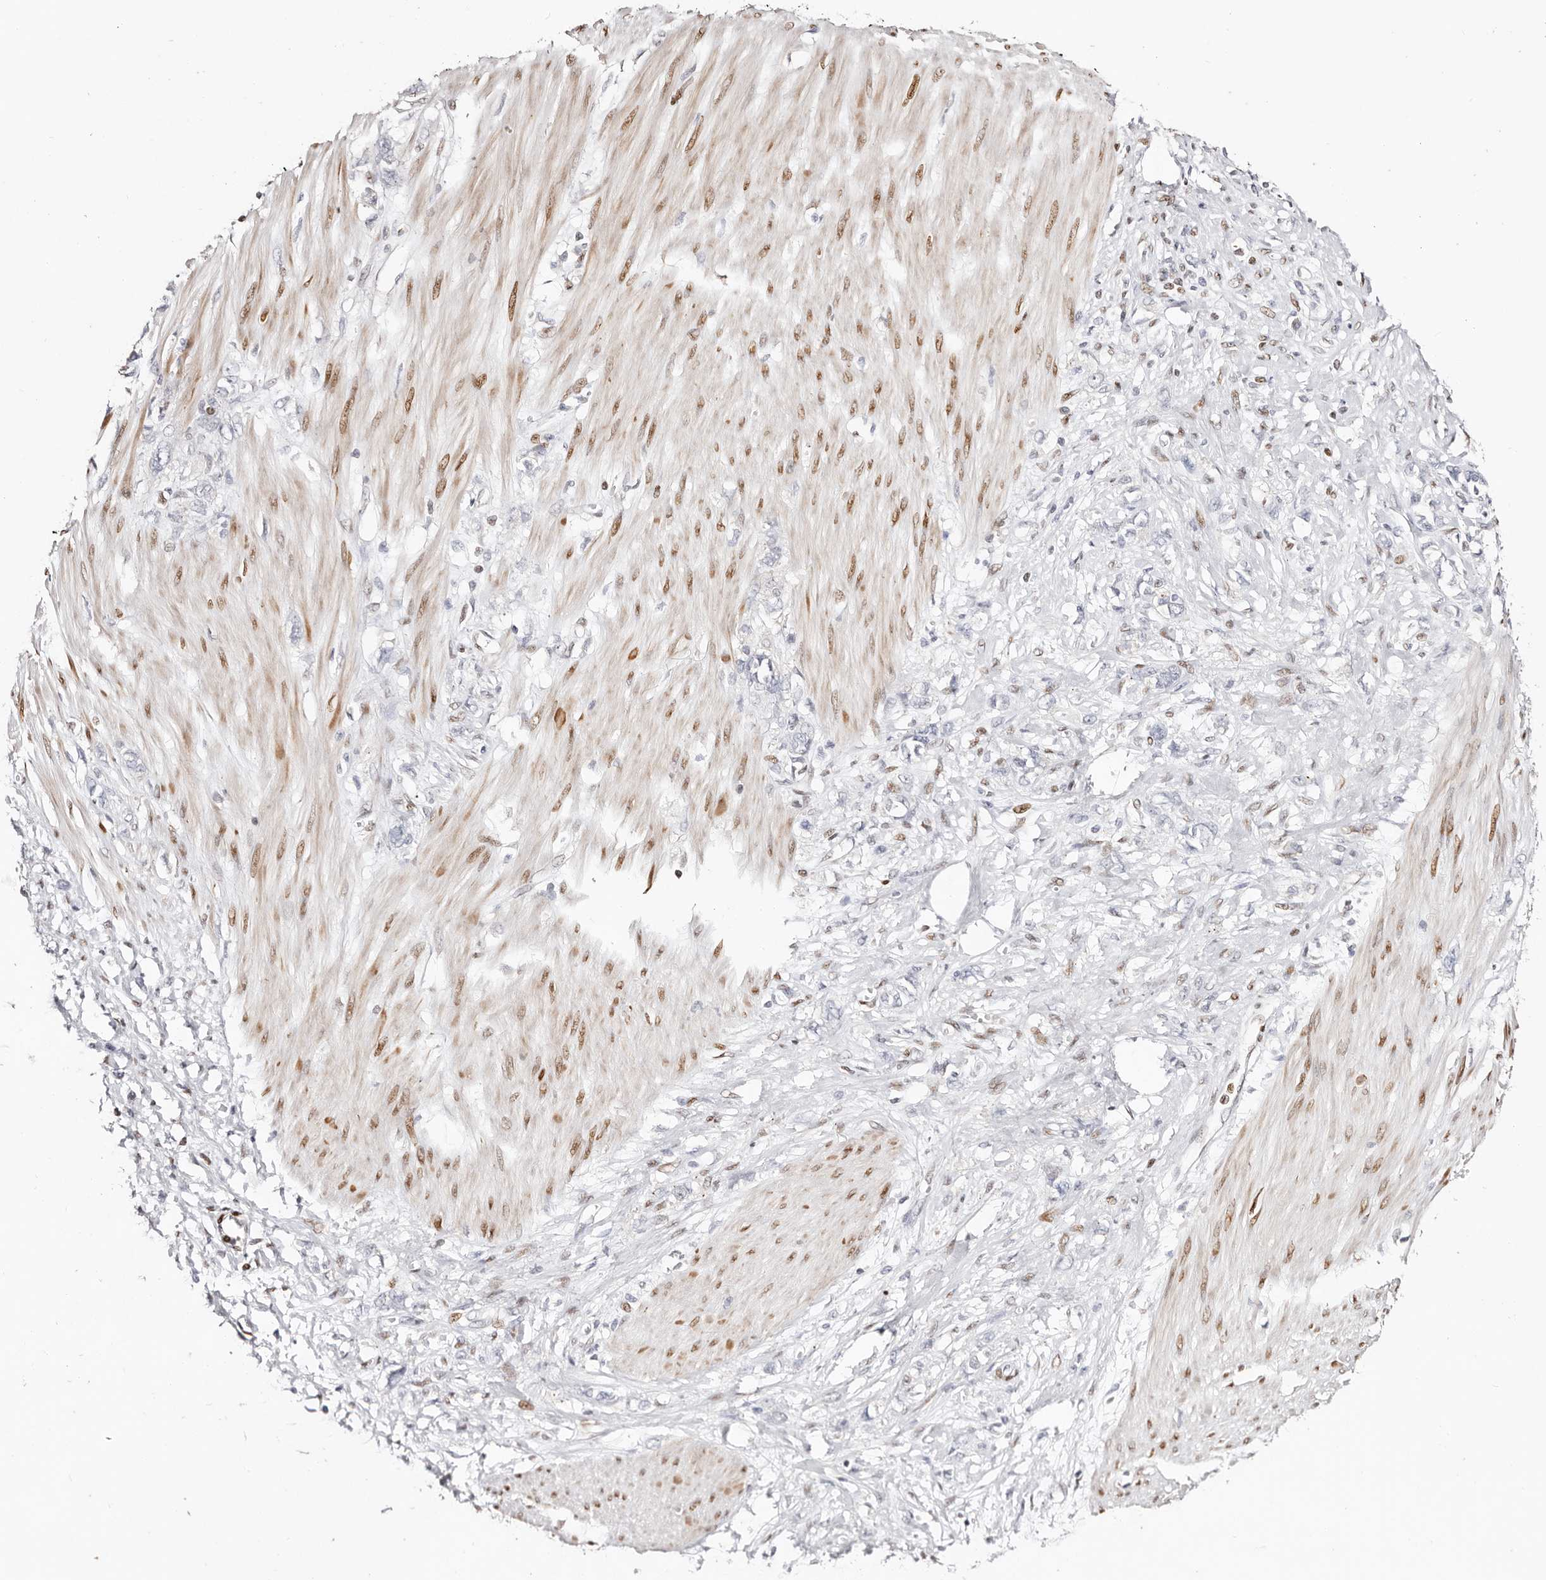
{"staining": {"intensity": "negative", "quantity": "none", "location": "none"}, "tissue": "stomach cancer", "cell_type": "Tumor cells", "image_type": "cancer", "snomed": [{"axis": "morphology", "description": "Adenocarcinoma, NOS"}, {"axis": "topography", "description": "Stomach"}], "caption": "IHC histopathology image of human stomach cancer stained for a protein (brown), which shows no staining in tumor cells.", "gene": "IQGAP3", "patient": {"sex": "female", "age": 76}}